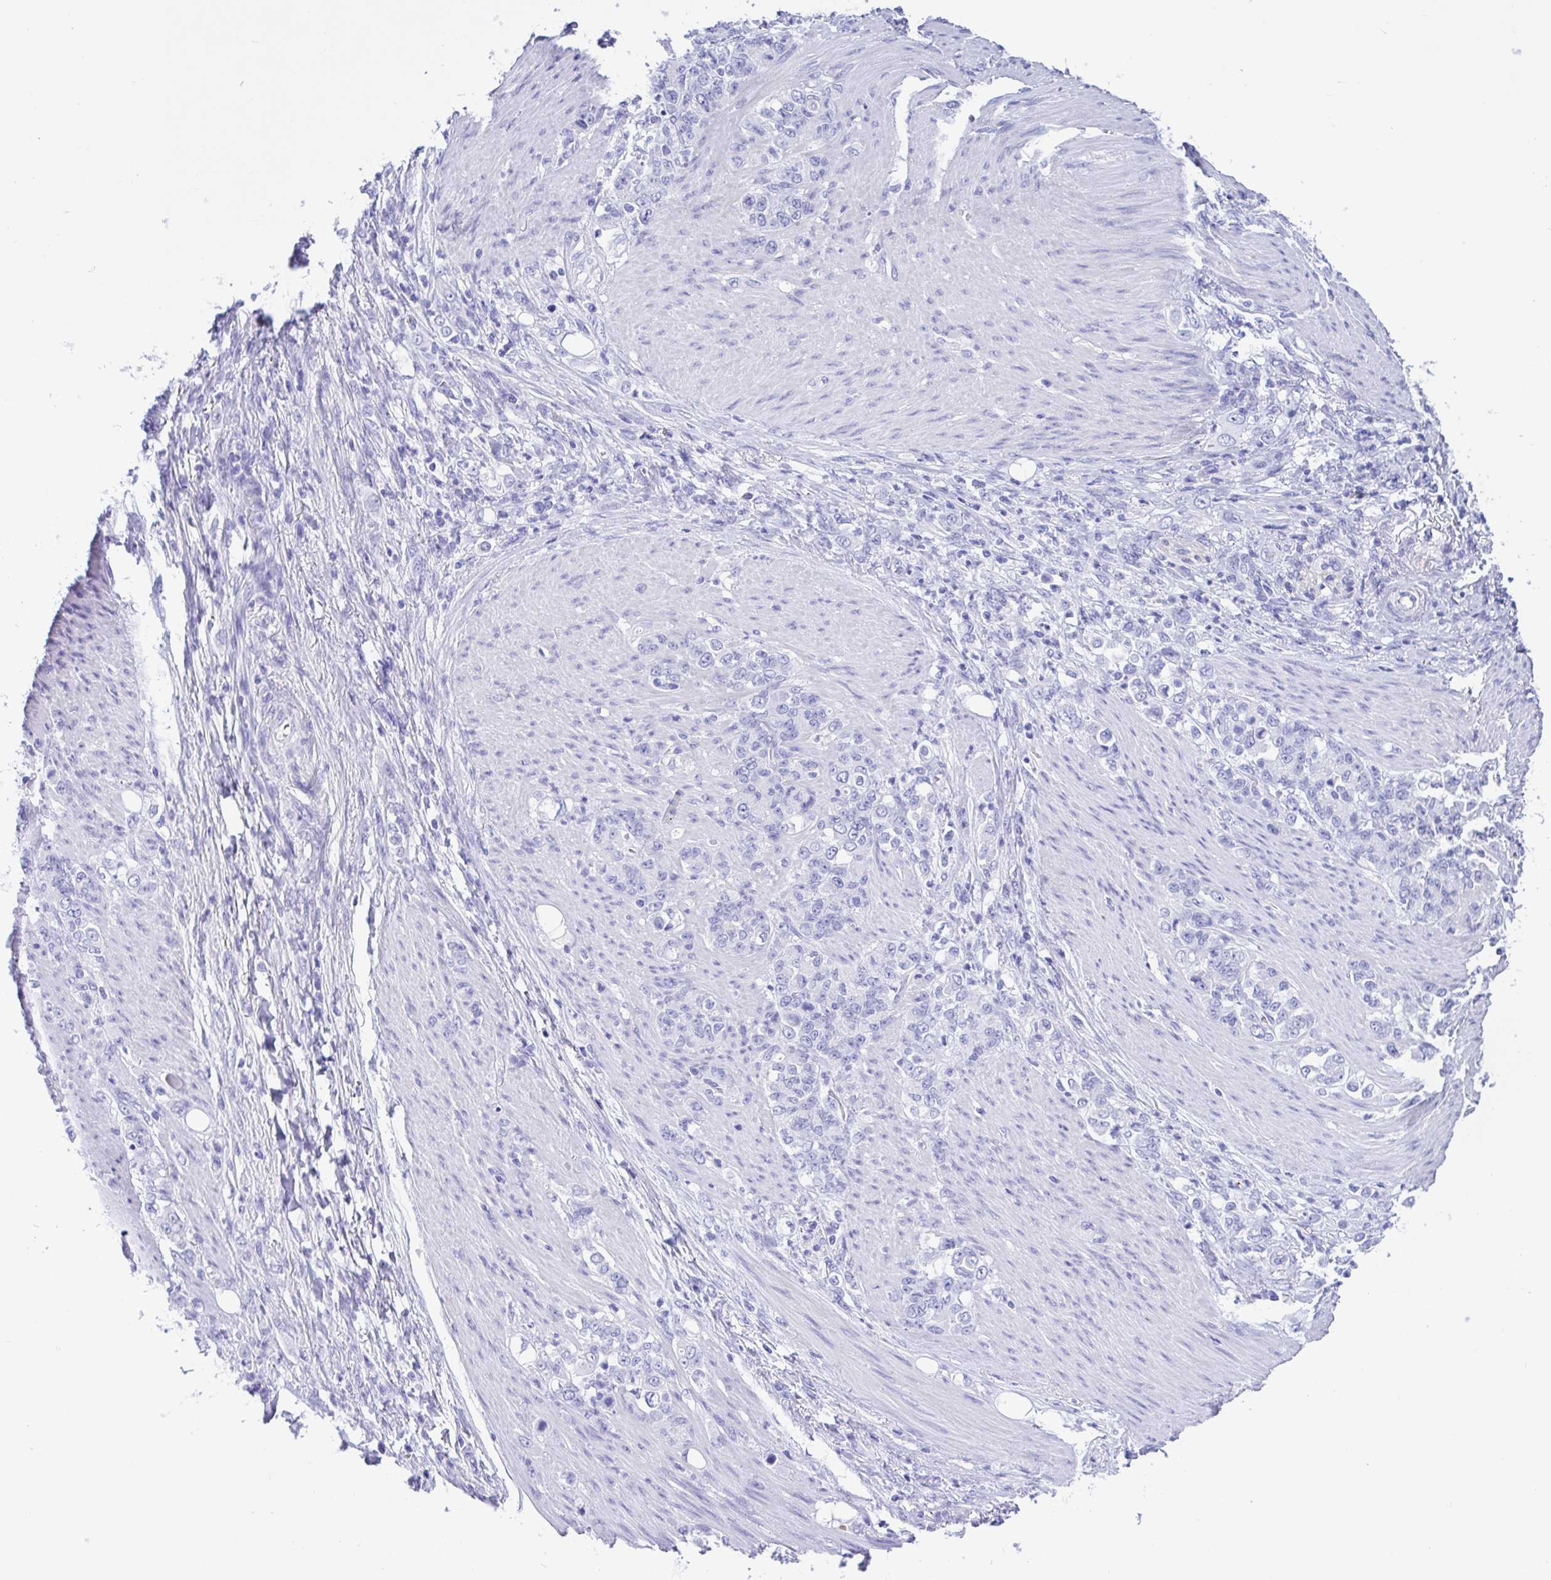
{"staining": {"intensity": "negative", "quantity": "none", "location": "none"}, "tissue": "stomach cancer", "cell_type": "Tumor cells", "image_type": "cancer", "snomed": [{"axis": "morphology", "description": "Adenocarcinoma, NOS"}, {"axis": "topography", "description": "Stomach"}], "caption": "Tumor cells are negative for protein expression in human adenocarcinoma (stomach).", "gene": "OR4N4", "patient": {"sex": "female", "age": 79}}